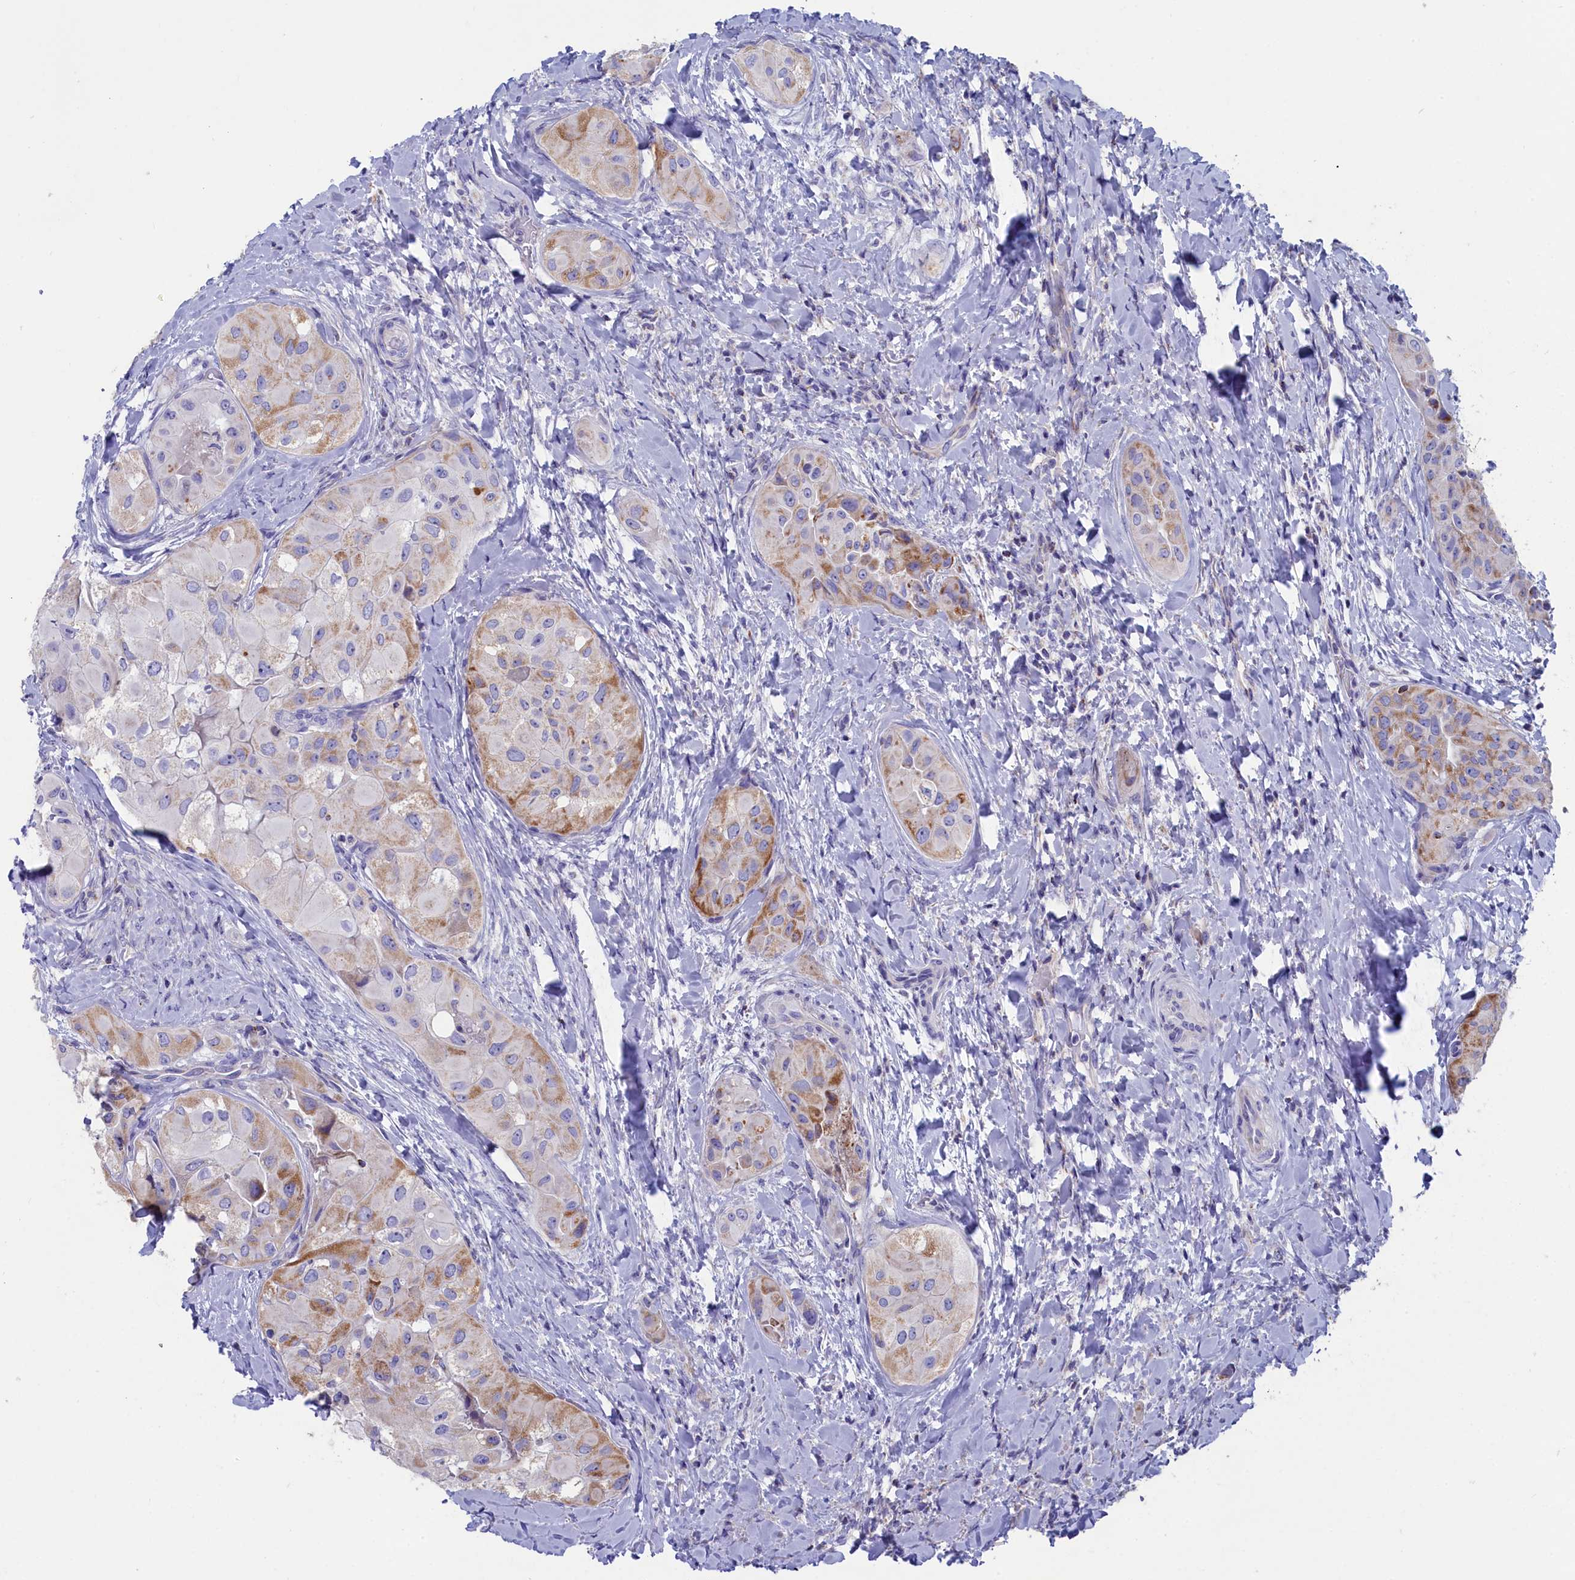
{"staining": {"intensity": "moderate", "quantity": "25%-75%", "location": "cytoplasmic/membranous"}, "tissue": "thyroid cancer", "cell_type": "Tumor cells", "image_type": "cancer", "snomed": [{"axis": "morphology", "description": "Normal tissue, NOS"}, {"axis": "morphology", "description": "Papillary adenocarcinoma, NOS"}, {"axis": "topography", "description": "Thyroid gland"}], "caption": "A brown stain labels moderate cytoplasmic/membranous staining of a protein in papillary adenocarcinoma (thyroid) tumor cells.", "gene": "PRDM12", "patient": {"sex": "female", "age": 59}}